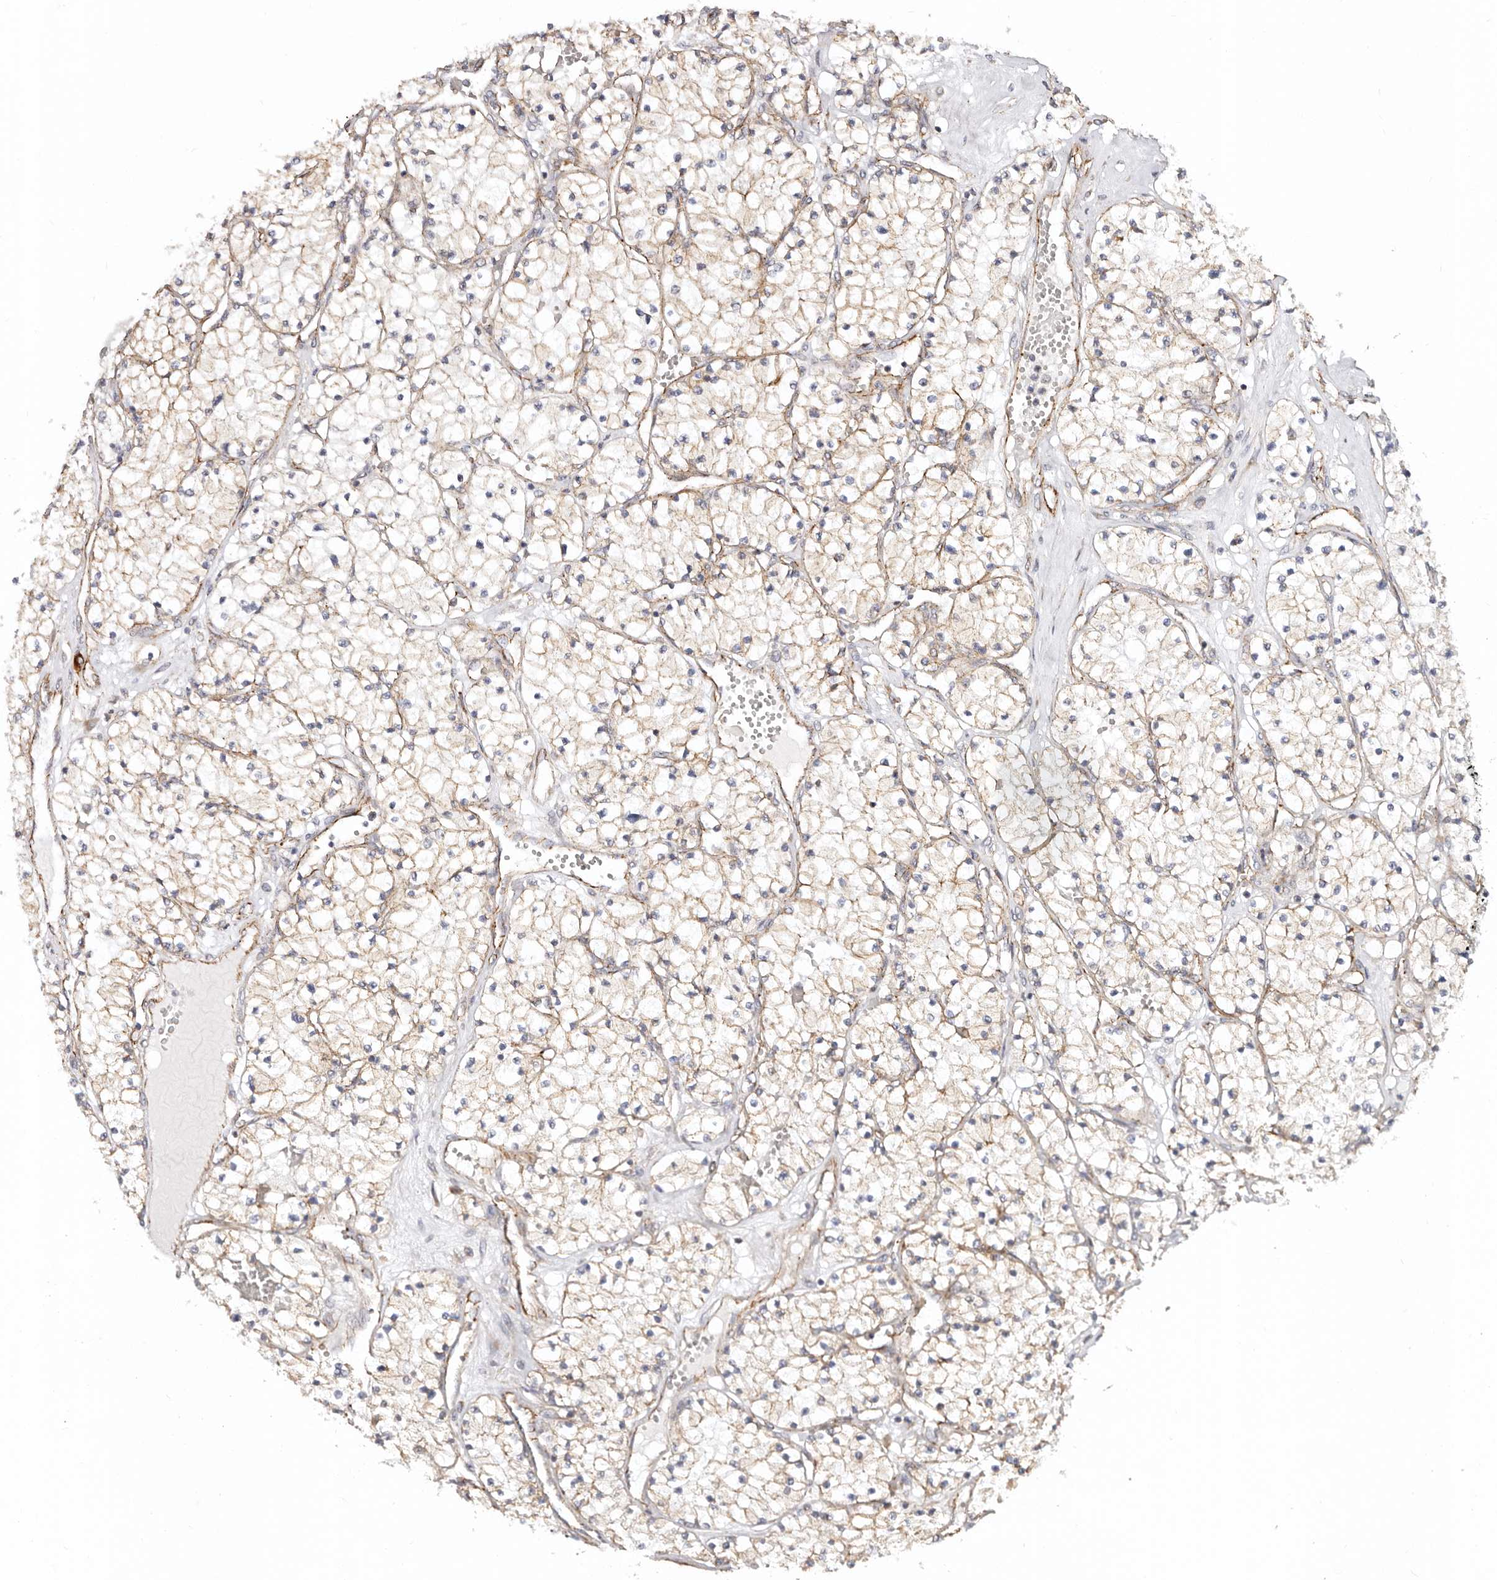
{"staining": {"intensity": "weak", "quantity": "<25%", "location": "cytoplasmic/membranous"}, "tissue": "renal cancer", "cell_type": "Tumor cells", "image_type": "cancer", "snomed": [{"axis": "morphology", "description": "Normal tissue, NOS"}, {"axis": "morphology", "description": "Adenocarcinoma, NOS"}, {"axis": "topography", "description": "Kidney"}], "caption": "High power microscopy image of an immunohistochemistry micrograph of adenocarcinoma (renal), revealing no significant positivity in tumor cells.", "gene": "CTNNB1", "patient": {"sex": "male", "age": 68}}